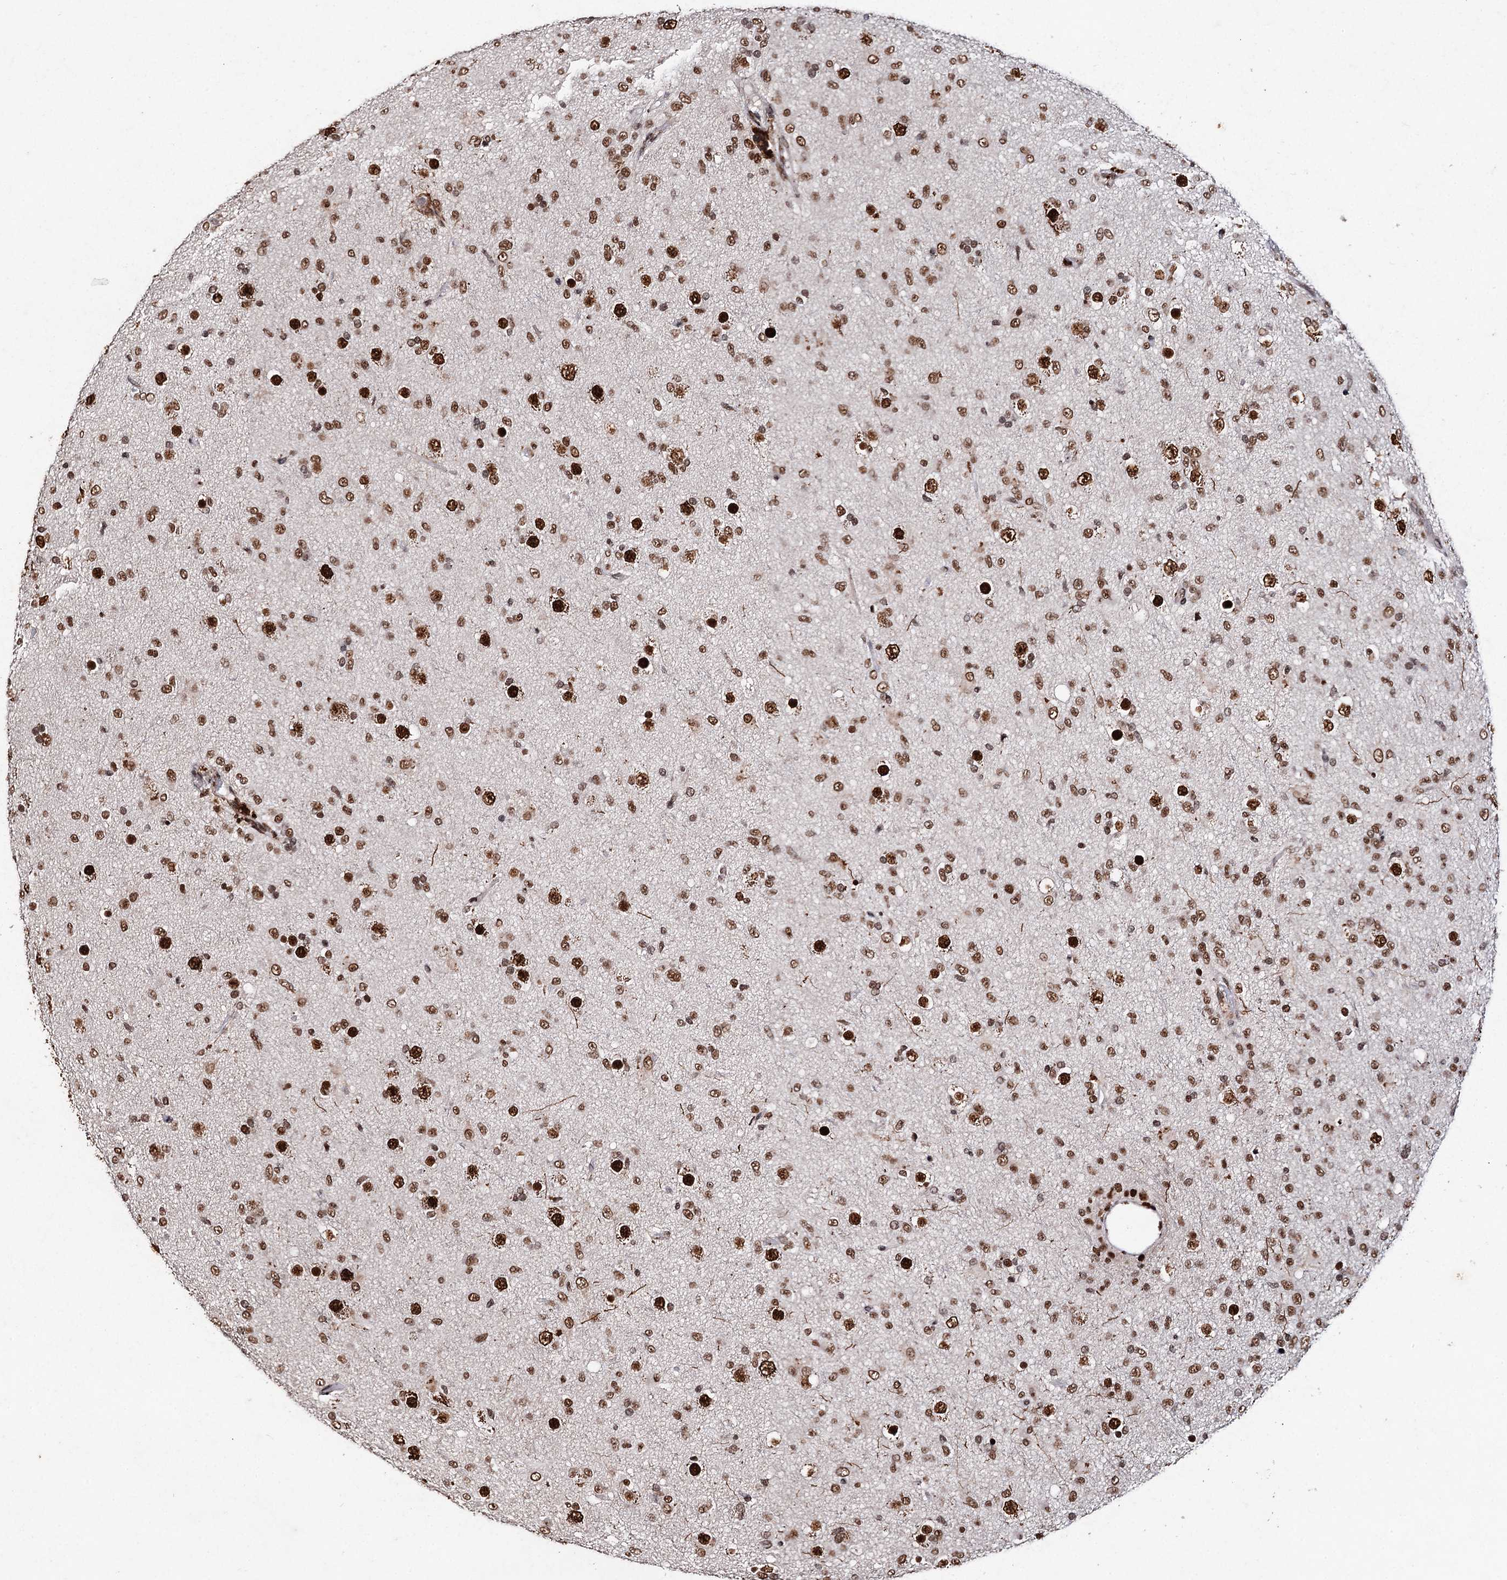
{"staining": {"intensity": "strong", "quantity": ">75%", "location": "nuclear"}, "tissue": "glioma", "cell_type": "Tumor cells", "image_type": "cancer", "snomed": [{"axis": "morphology", "description": "Glioma, malignant, Low grade"}, {"axis": "topography", "description": "Brain"}], "caption": "Malignant glioma (low-grade) stained with a protein marker reveals strong staining in tumor cells.", "gene": "MATR3", "patient": {"sex": "male", "age": 65}}